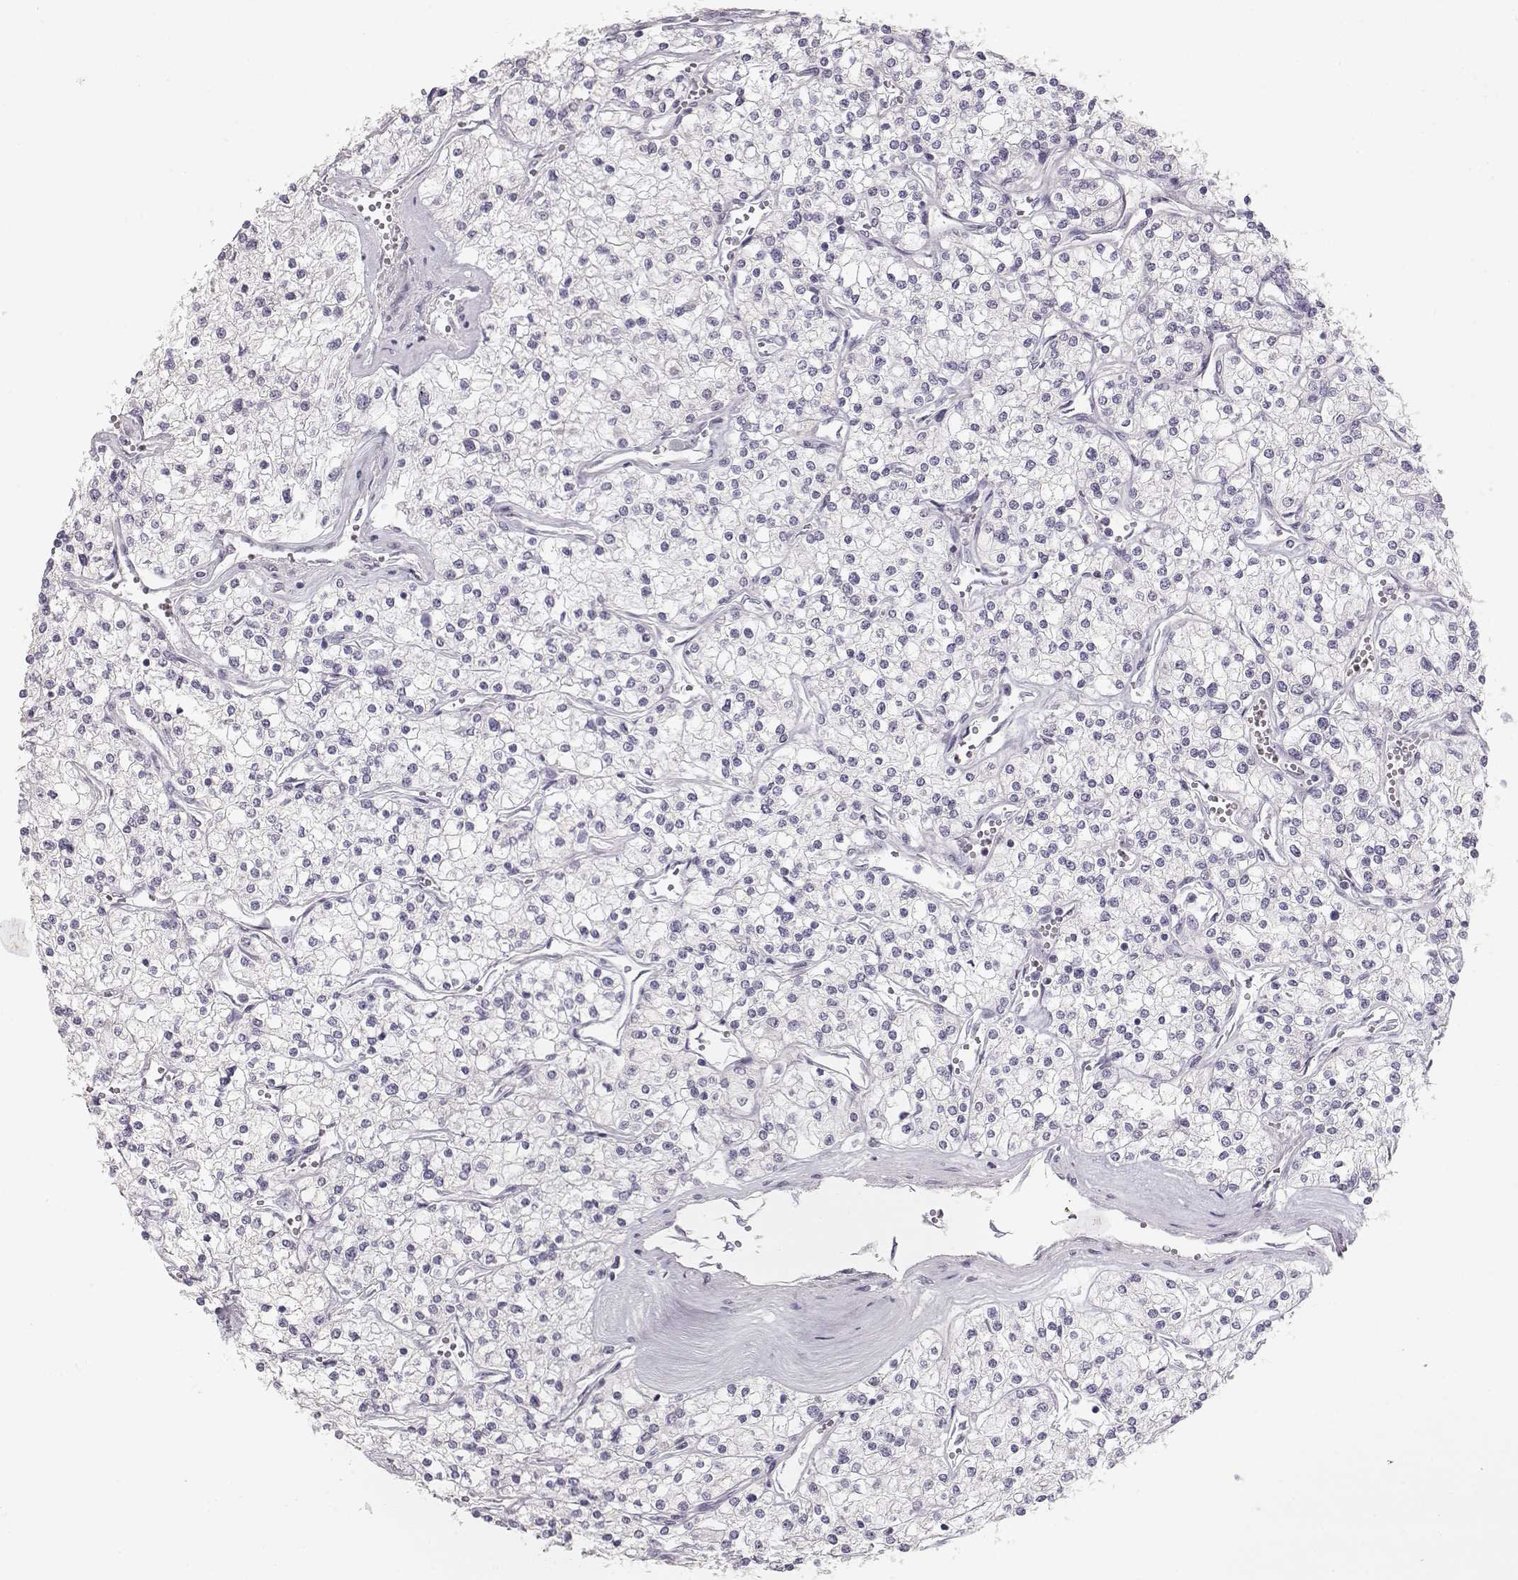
{"staining": {"intensity": "negative", "quantity": "none", "location": "none"}, "tissue": "renal cancer", "cell_type": "Tumor cells", "image_type": "cancer", "snomed": [{"axis": "morphology", "description": "Adenocarcinoma, NOS"}, {"axis": "topography", "description": "Kidney"}], "caption": "Immunohistochemistry (IHC) image of neoplastic tissue: human renal cancer (adenocarcinoma) stained with DAB (3,3'-diaminobenzidine) shows no significant protein staining in tumor cells.", "gene": "FAM205A", "patient": {"sex": "male", "age": 80}}